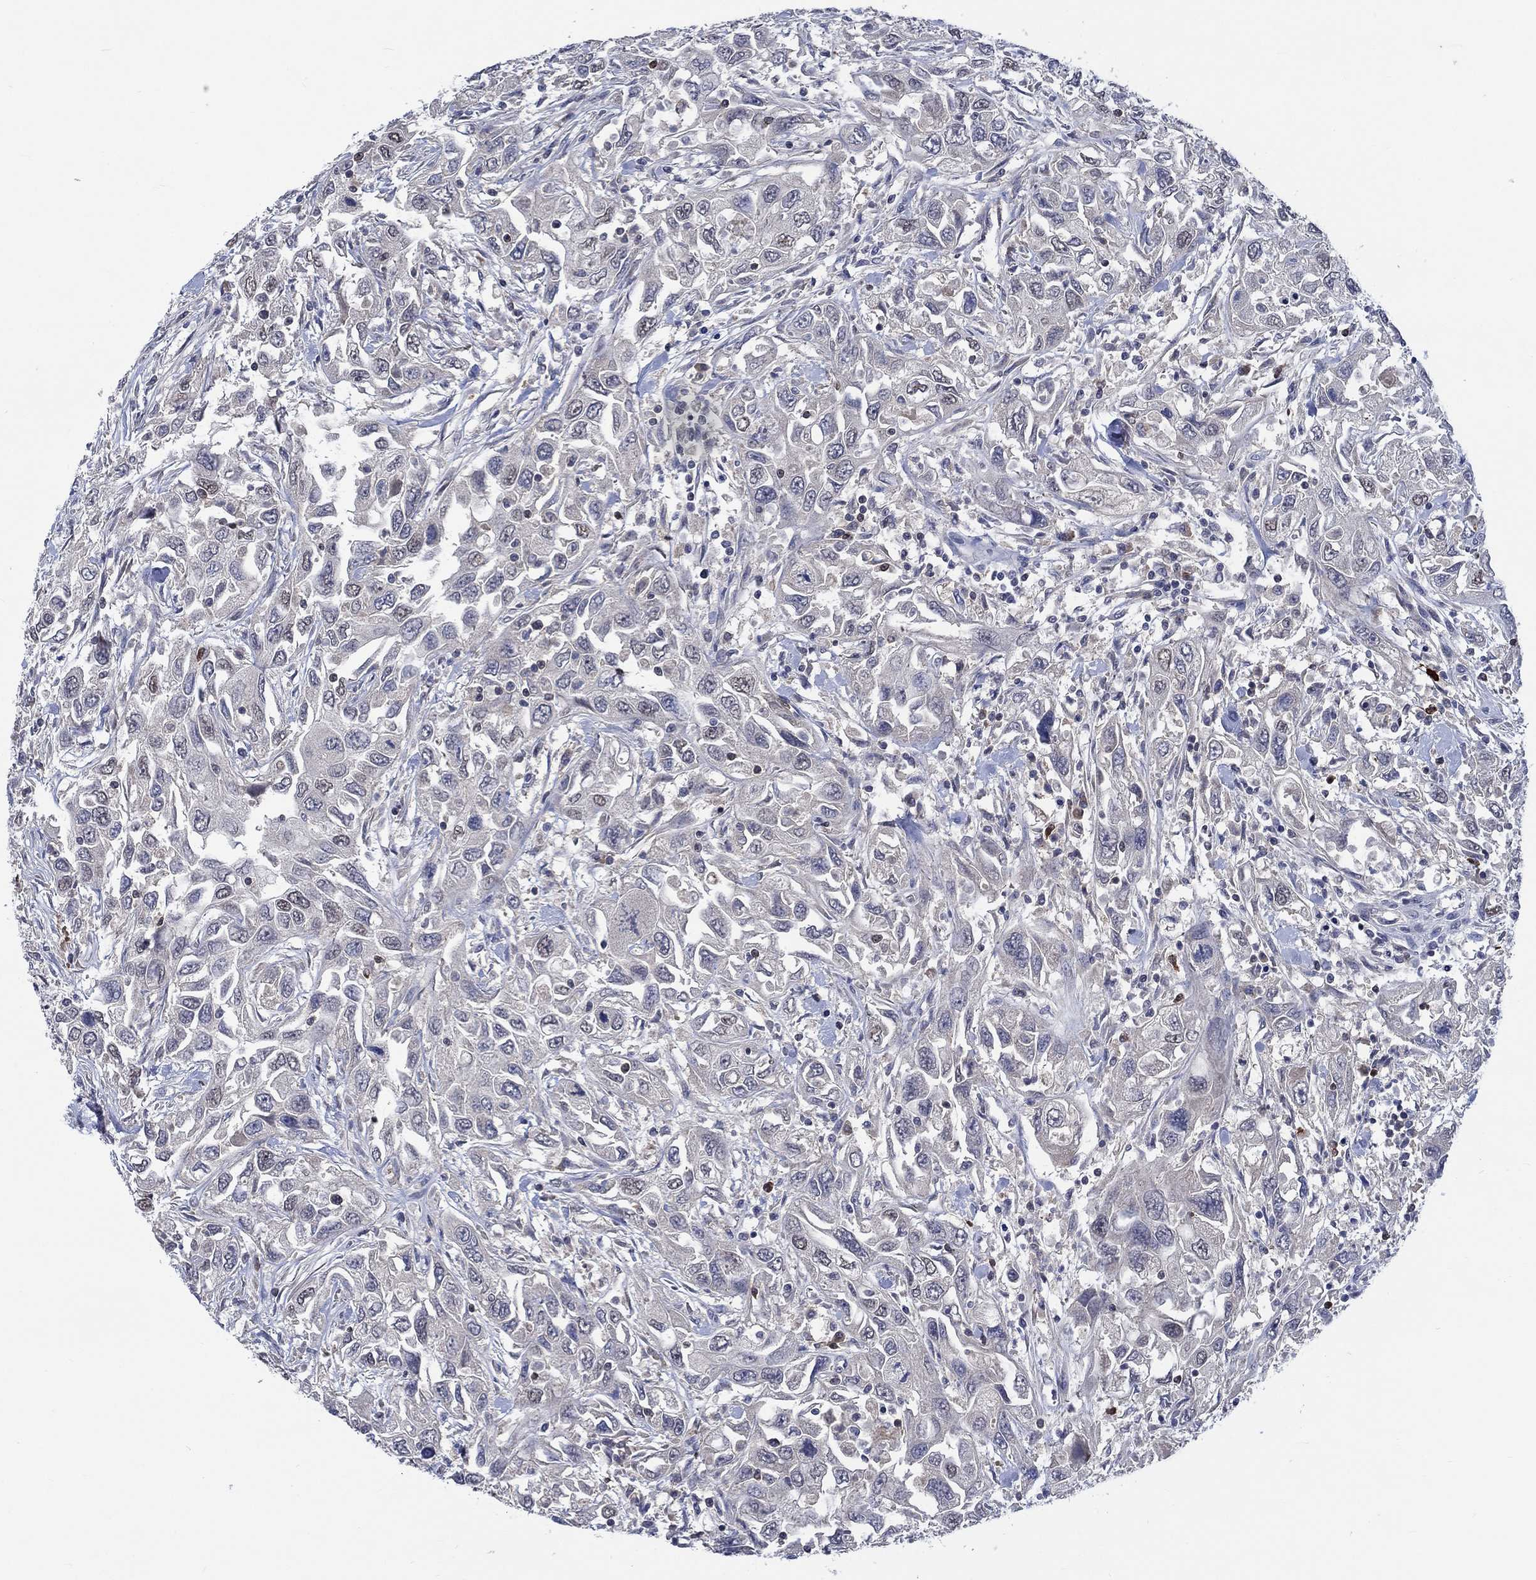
{"staining": {"intensity": "negative", "quantity": "none", "location": "none"}, "tissue": "urothelial cancer", "cell_type": "Tumor cells", "image_type": "cancer", "snomed": [{"axis": "morphology", "description": "Urothelial carcinoma, High grade"}, {"axis": "topography", "description": "Urinary bladder"}], "caption": "The photomicrograph displays no significant staining in tumor cells of urothelial carcinoma (high-grade).", "gene": "HTN1", "patient": {"sex": "male", "age": 76}}